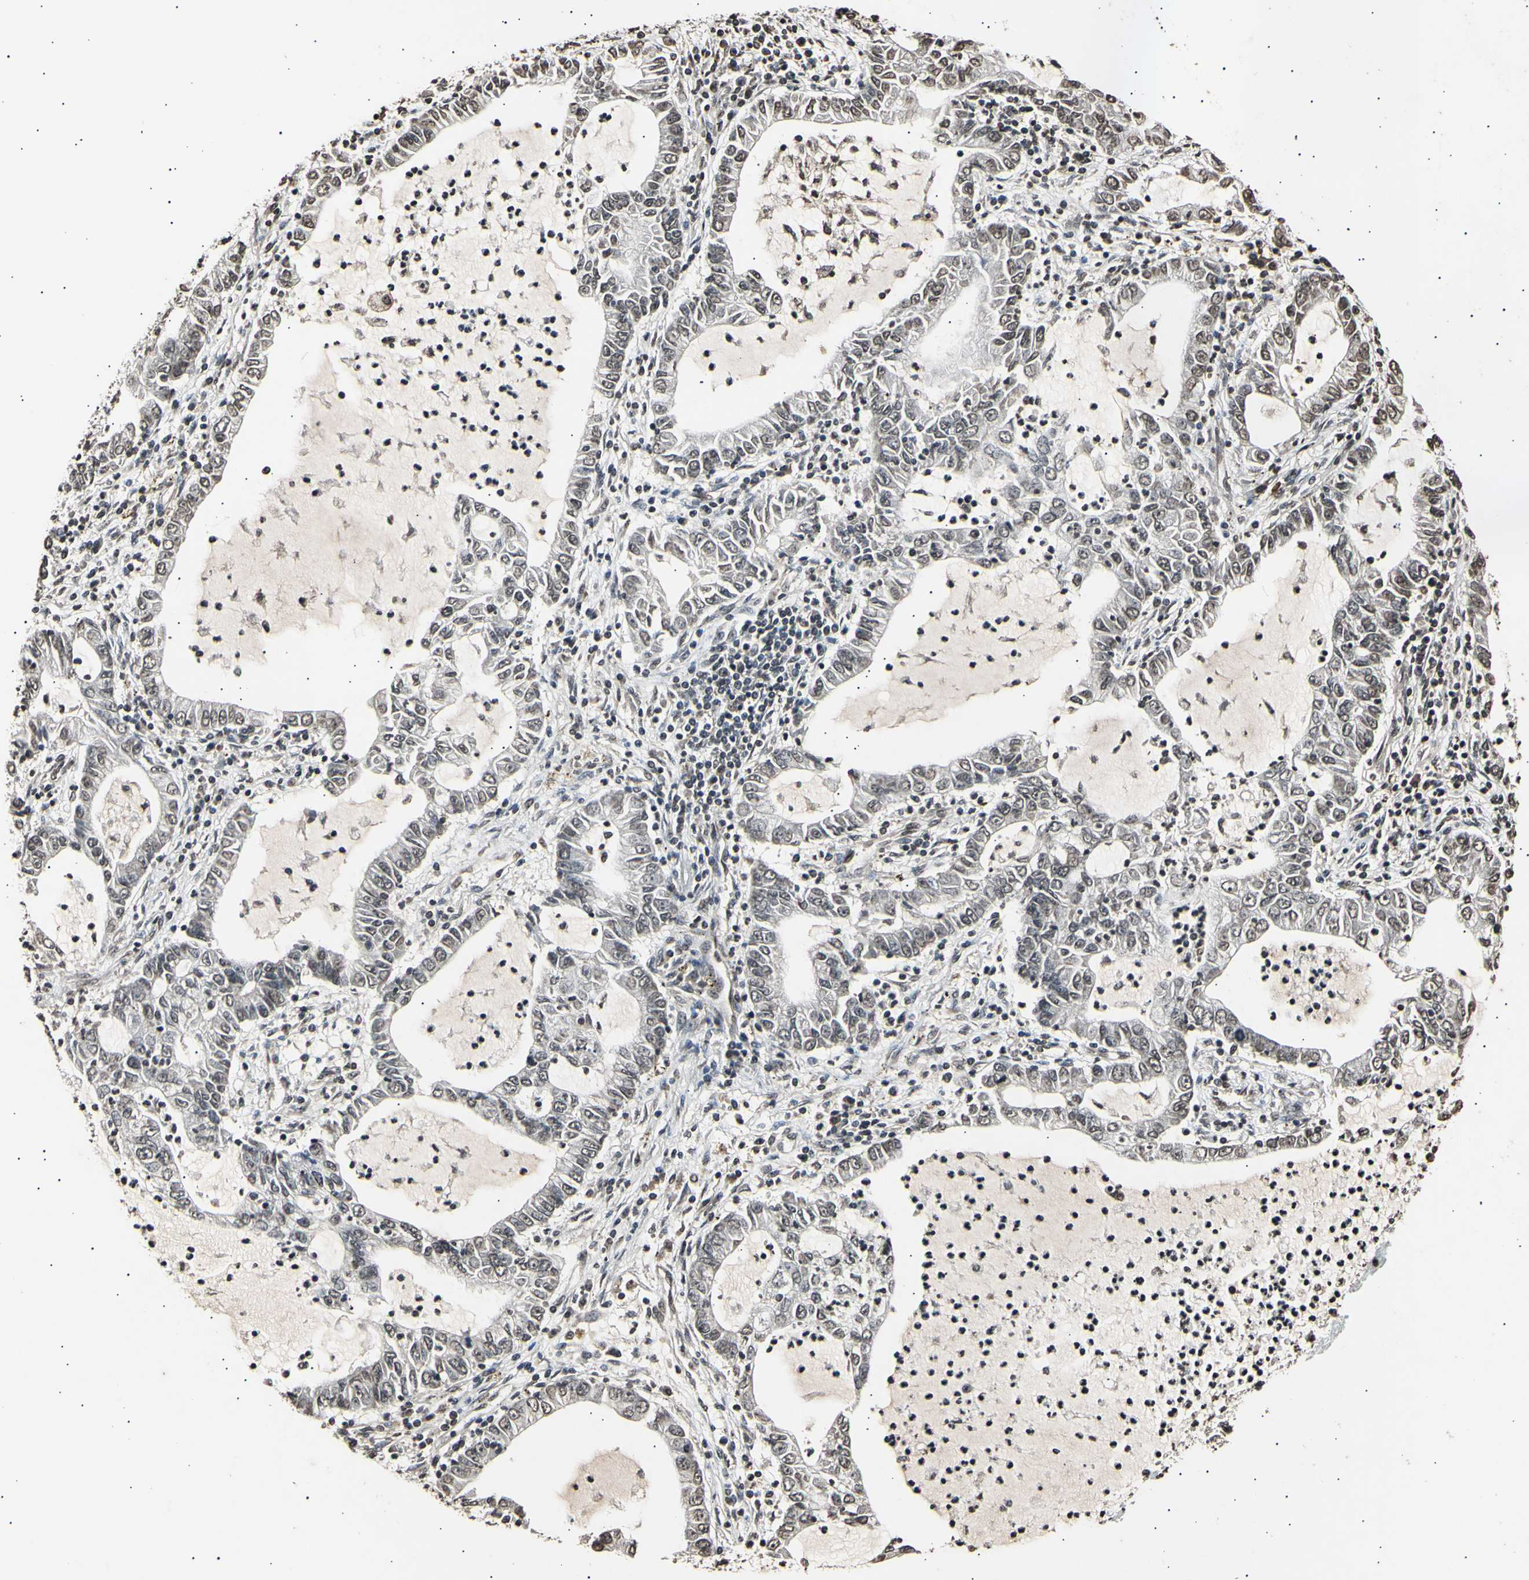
{"staining": {"intensity": "weak", "quantity": ">75%", "location": "cytoplasmic/membranous,nuclear"}, "tissue": "lung cancer", "cell_type": "Tumor cells", "image_type": "cancer", "snomed": [{"axis": "morphology", "description": "Adenocarcinoma, NOS"}, {"axis": "topography", "description": "Lung"}], "caption": "Adenocarcinoma (lung) was stained to show a protein in brown. There is low levels of weak cytoplasmic/membranous and nuclear staining in approximately >75% of tumor cells.", "gene": "ANAPC7", "patient": {"sex": "female", "age": 51}}